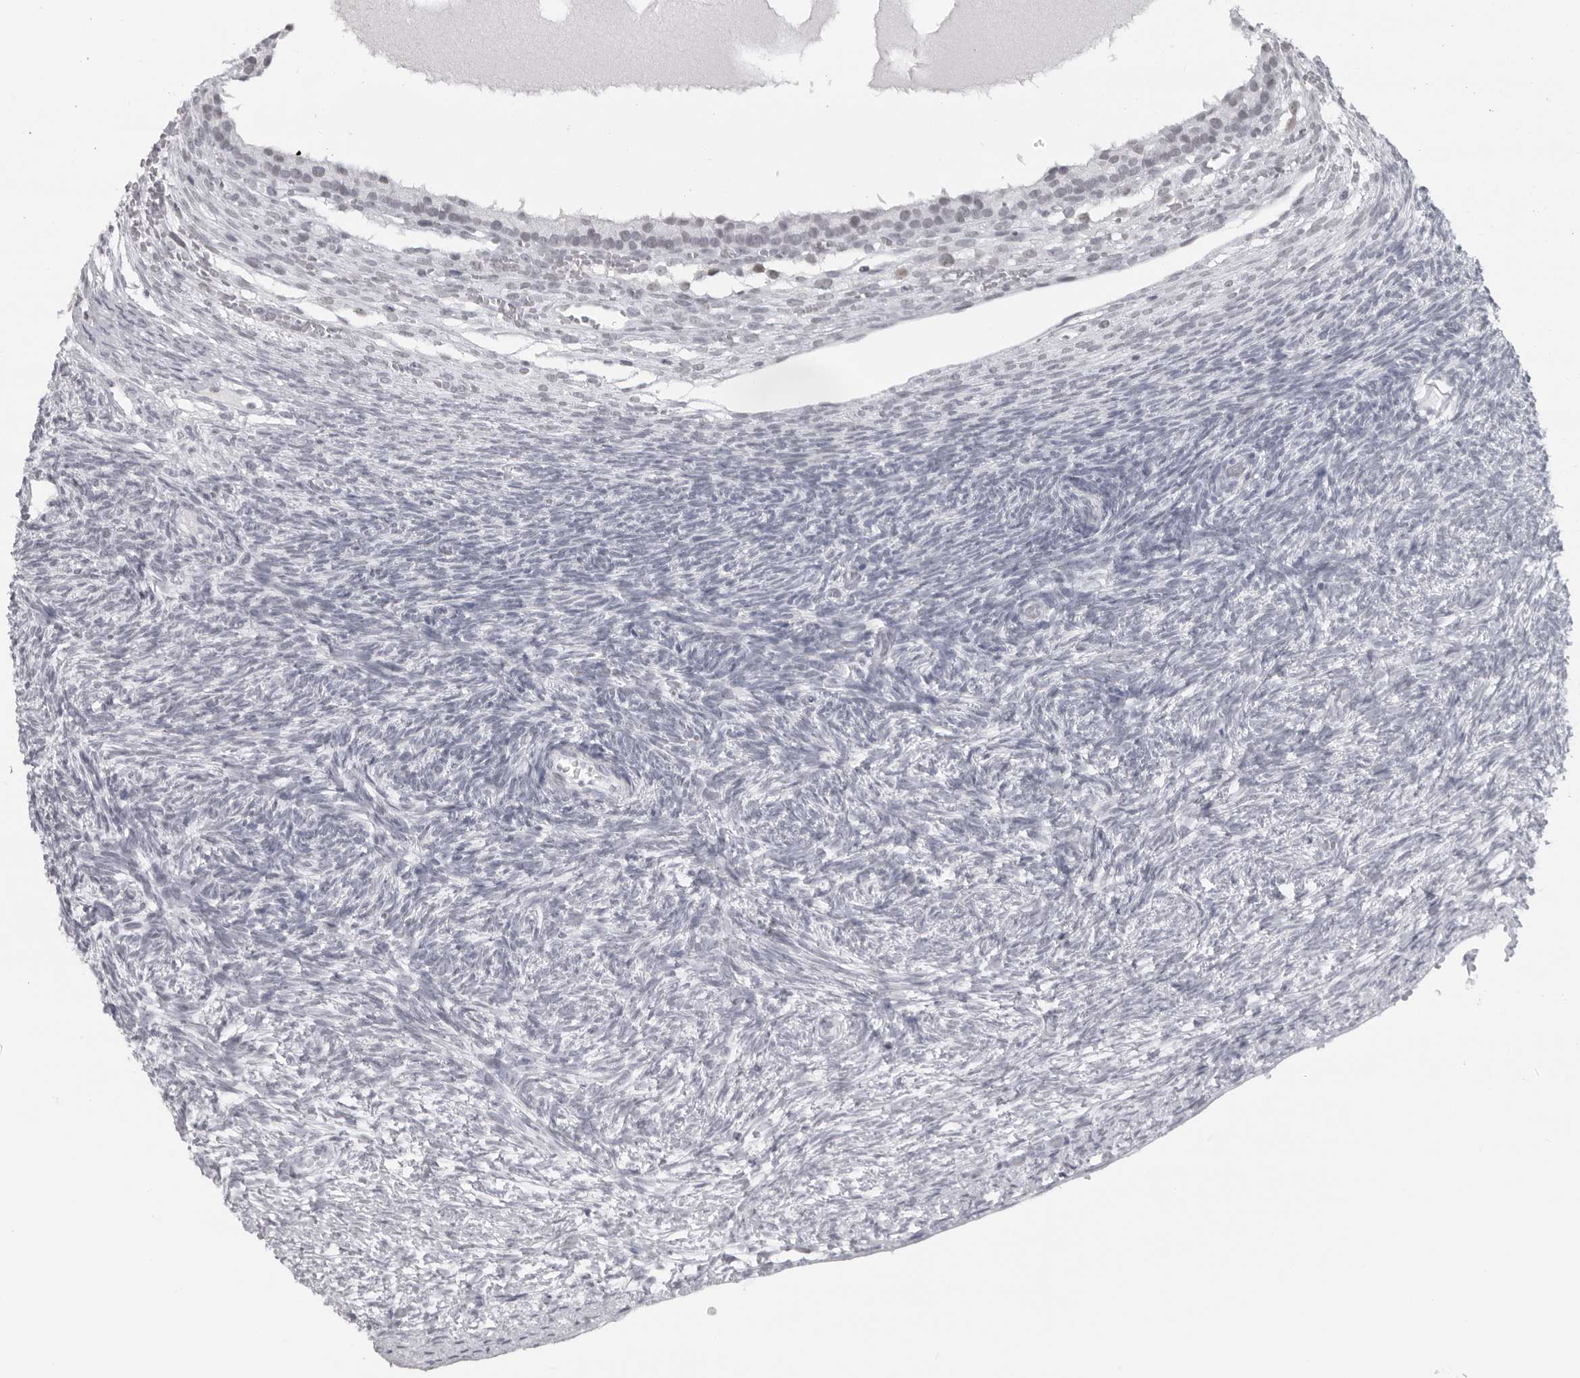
{"staining": {"intensity": "negative", "quantity": "none", "location": "none"}, "tissue": "ovary", "cell_type": "Ovarian stroma cells", "image_type": "normal", "snomed": [{"axis": "morphology", "description": "Normal tissue, NOS"}, {"axis": "topography", "description": "Ovary"}], "caption": "DAB (3,3'-diaminobenzidine) immunohistochemical staining of normal human ovary demonstrates no significant positivity in ovarian stroma cells.", "gene": "ESPN", "patient": {"sex": "female", "age": 34}}